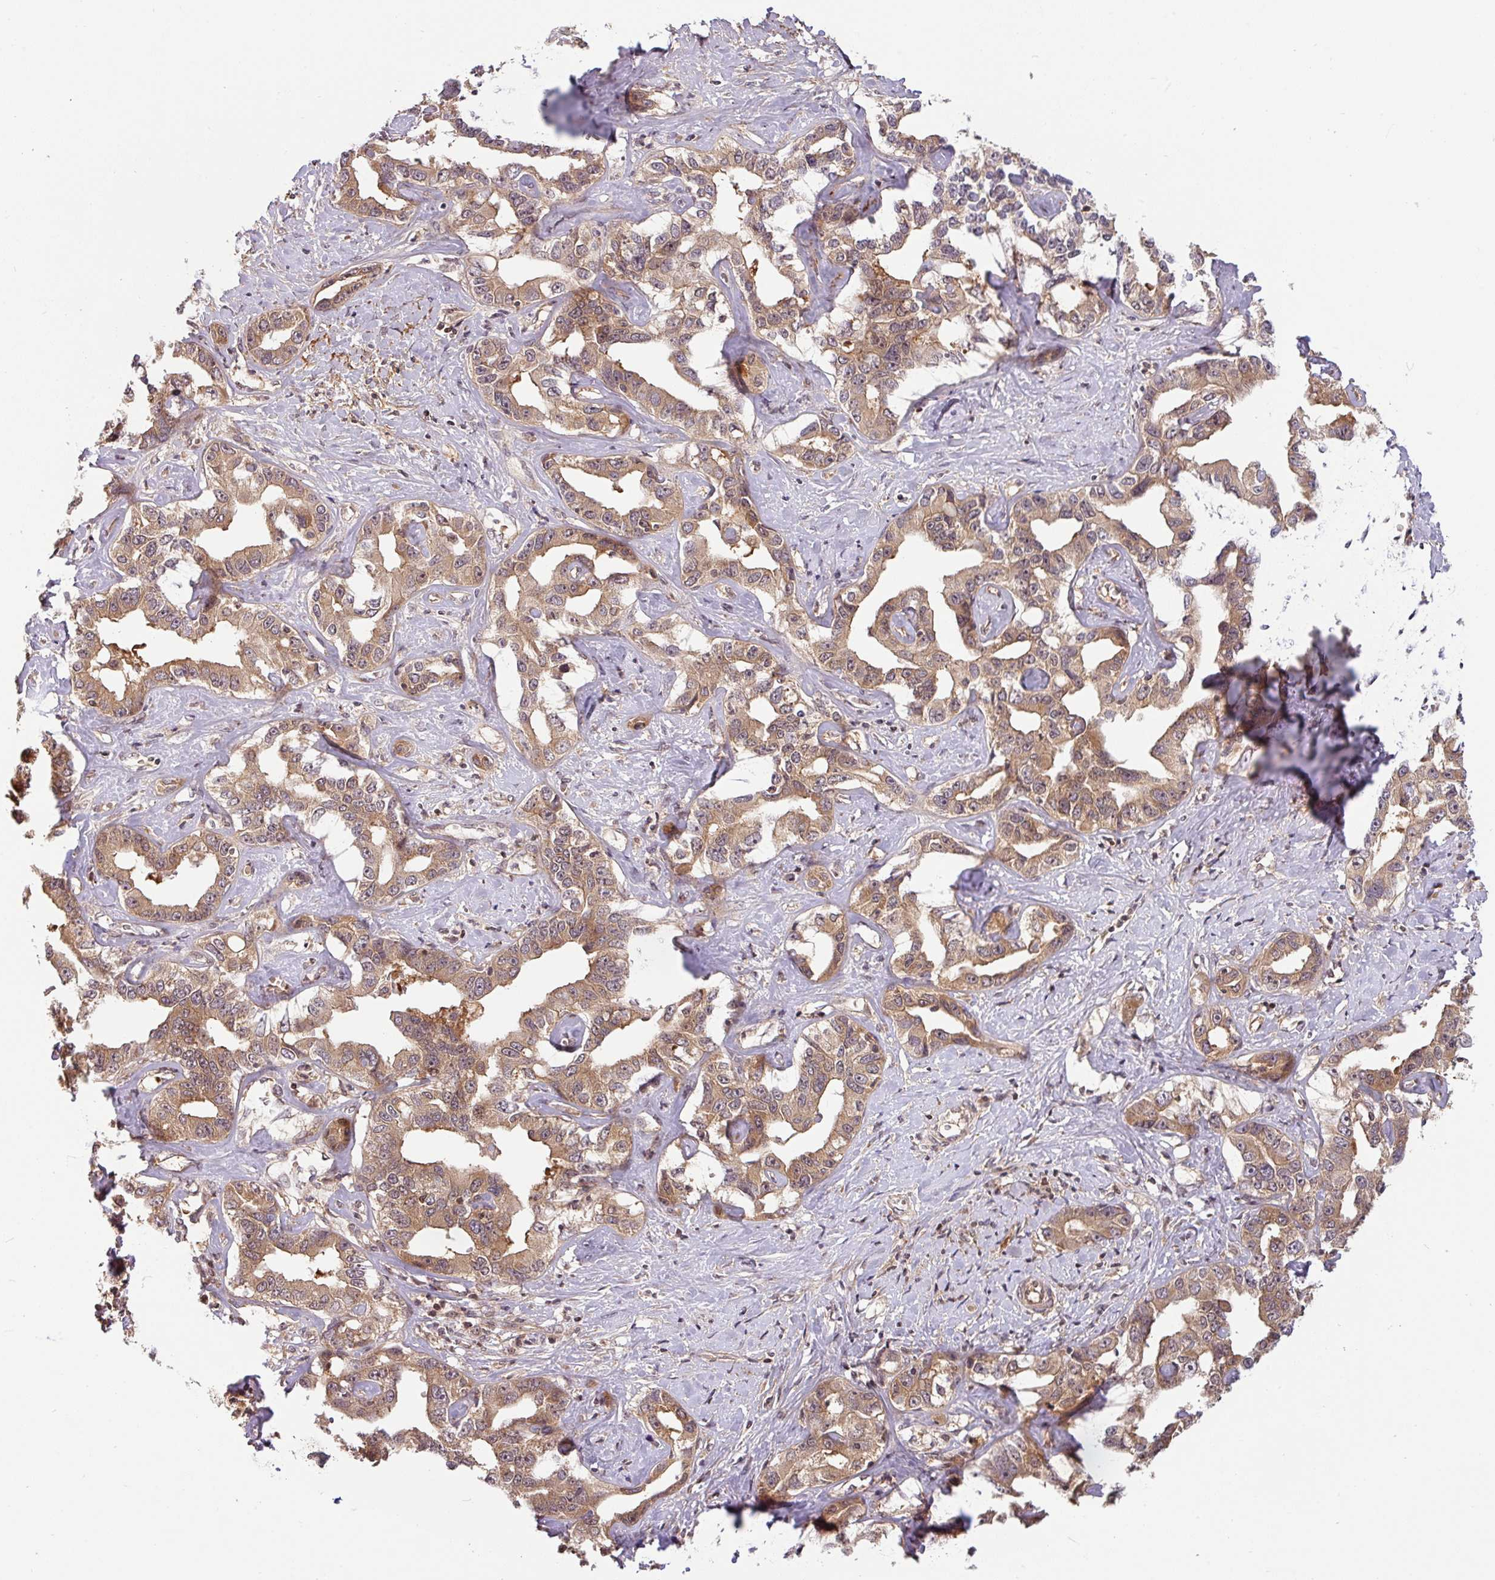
{"staining": {"intensity": "moderate", "quantity": ">75%", "location": "cytoplasmic/membranous"}, "tissue": "liver cancer", "cell_type": "Tumor cells", "image_type": "cancer", "snomed": [{"axis": "morphology", "description": "Cholangiocarcinoma"}, {"axis": "topography", "description": "Liver"}], "caption": "Approximately >75% of tumor cells in human cholangiocarcinoma (liver) exhibit moderate cytoplasmic/membranous protein staining as visualized by brown immunohistochemical staining.", "gene": "SHB", "patient": {"sex": "male", "age": 59}}